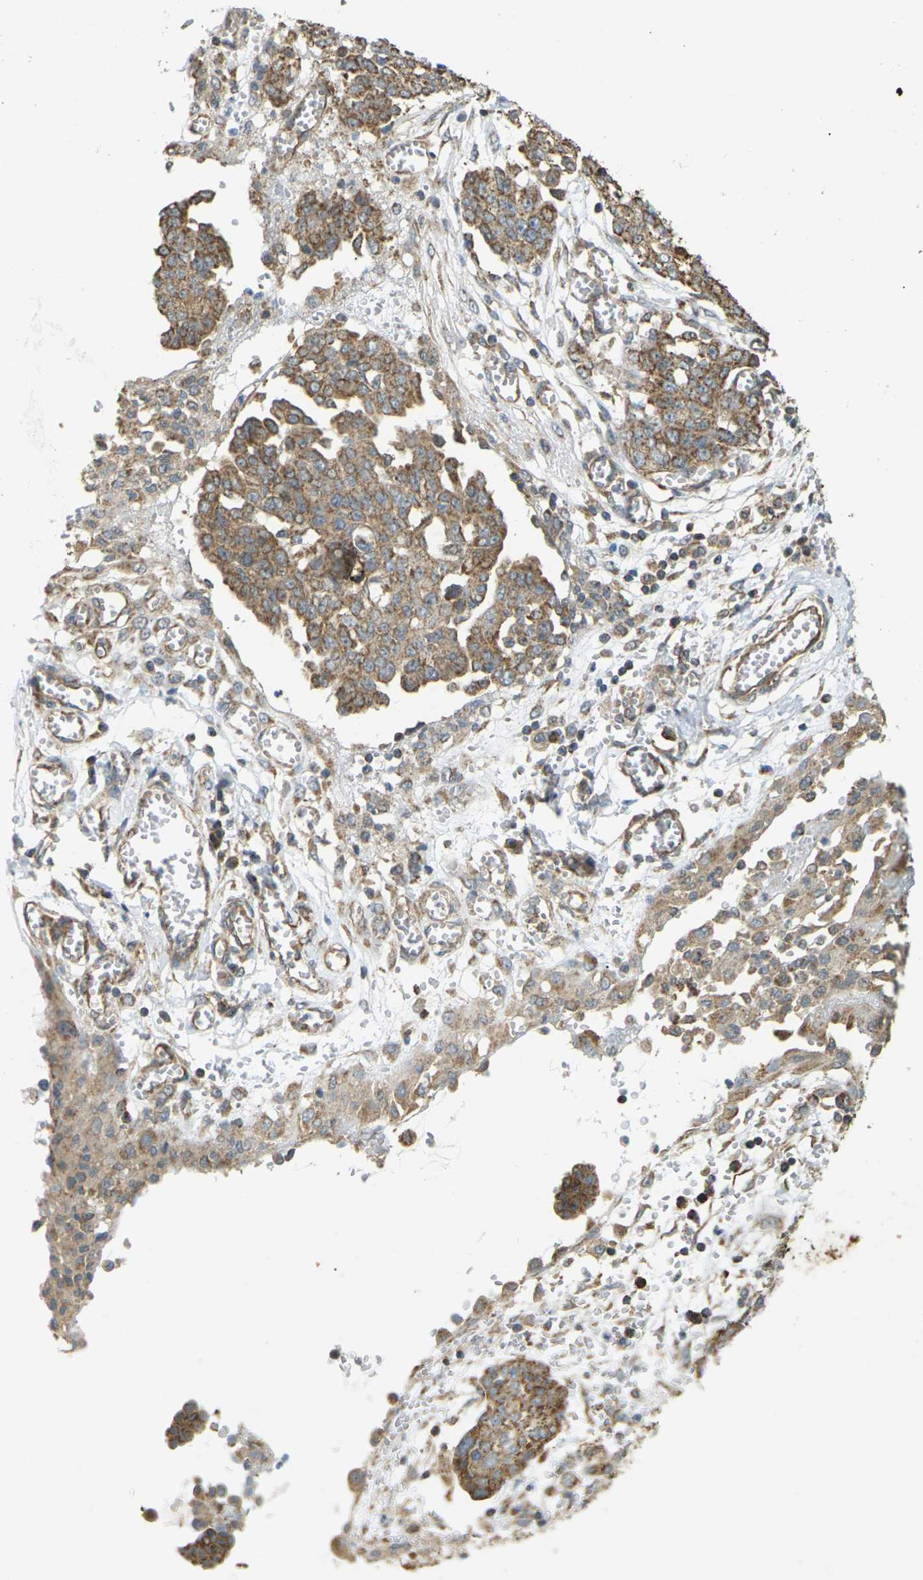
{"staining": {"intensity": "moderate", "quantity": ">75%", "location": "cytoplasmic/membranous"}, "tissue": "ovarian cancer", "cell_type": "Tumor cells", "image_type": "cancer", "snomed": [{"axis": "morphology", "description": "Cystadenocarcinoma, serous, NOS"}, {"axis": "topography", "description": "Soft tissue"}, {"axis": "topography", "description": "Ovary"}], "caption": "This is a histology image of IHC staining of serous cystadenocarcinoma (ovarian), which shows moderate positivity in the cytoplasmic/membranous of tumor cells.", "gene": "KSR1", "patient": {"sex": "female", "age": 57}}